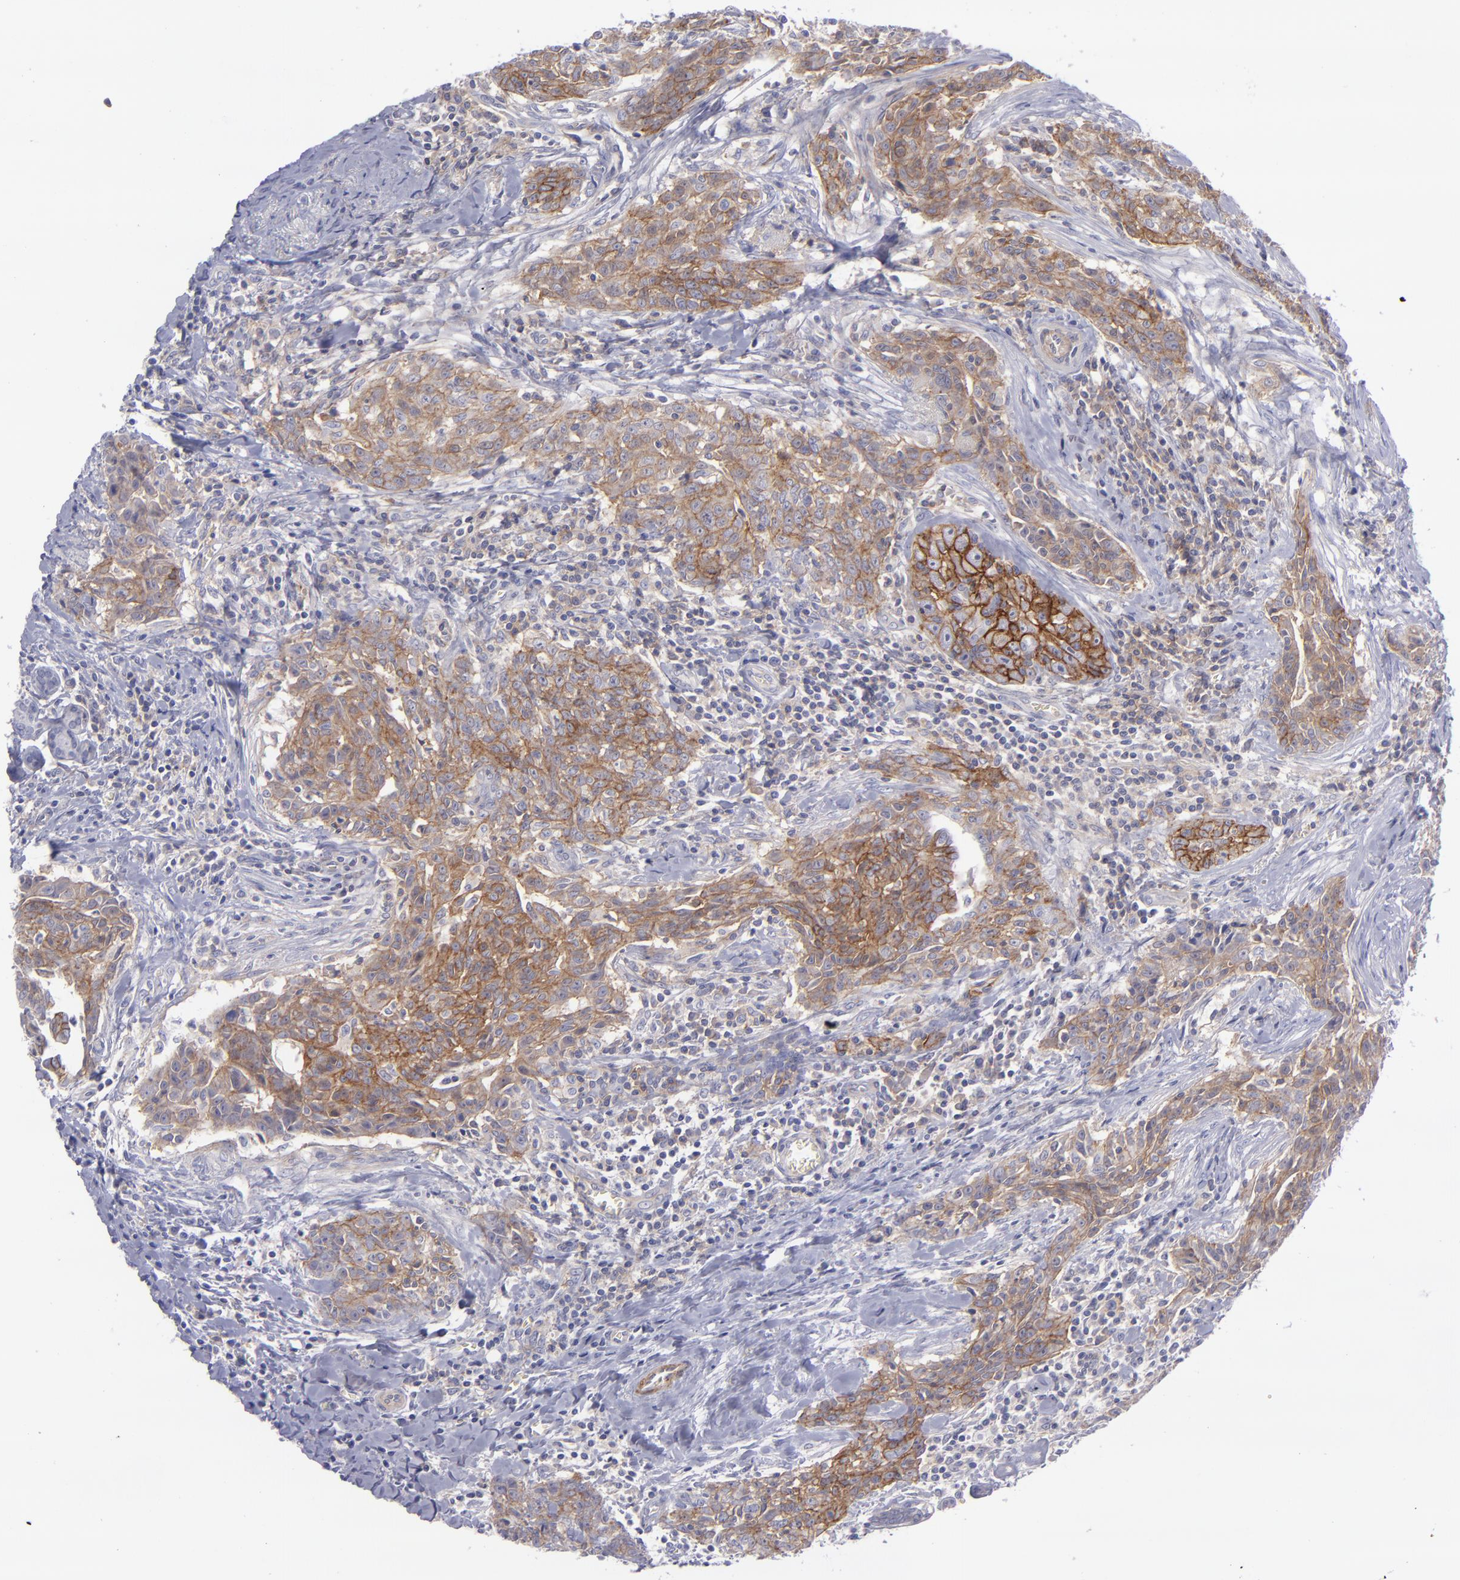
{"staining": {"intensity": "moderate", "quantity": ">75%", "location": "cytoplasmic/membranous"}, "tissue": "breast cancer", "cell_type": "Tumor cells", "image_type": "cancer", "snomed": [{"axis": "morphology", "description": "Duct carcinoma"}, {"axis": "topography", "description": "Breast"}], "caption": "This image reveals immunohistochemistry staining of breast invasive ductal carcinoma, with medium moderate cytoplasmic/membranous staining in about >75% of tumor cells.", "gene": "BSG", "patient": {"sex": "female", "age": 50}}